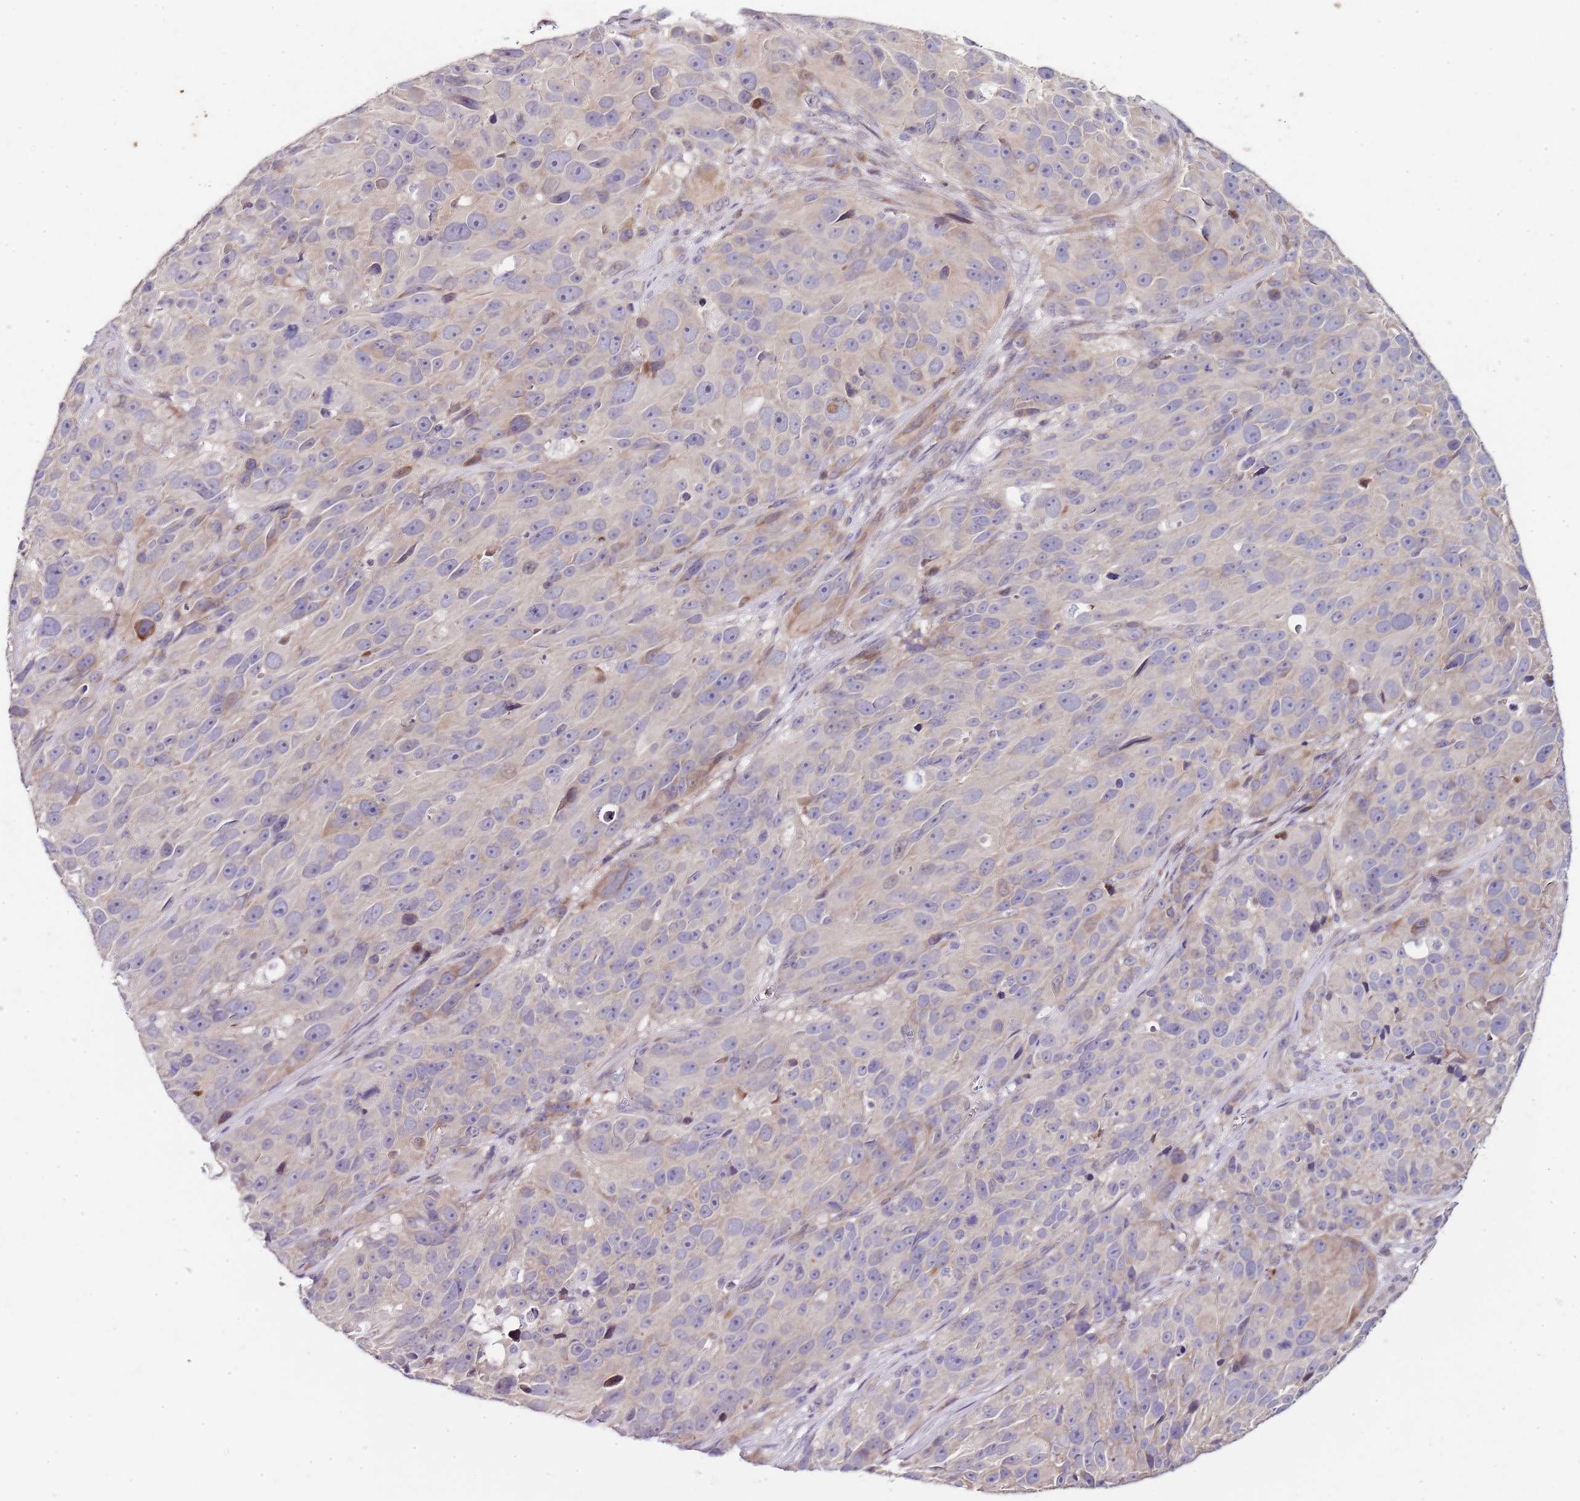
{"staining": {"intensity": "negative", "quantity": "none", "location": "none"}, "tissue": "melanoma", "cell_type": "Tumor cells", "image_type": "cancer", "snomed": [{"axis": "morphology", "description": "Malignant melanoma, NOS"}, {"axis": "topography", "description": "Skin"}], "caption": "A high-resolution image shows immunohistochemistry (IHC) staining of malignant melanoma, which exhibits no significant expression in tumor cells.", "gene": "TBC1D9", "patient": {"sex": "male", "age": 84}}